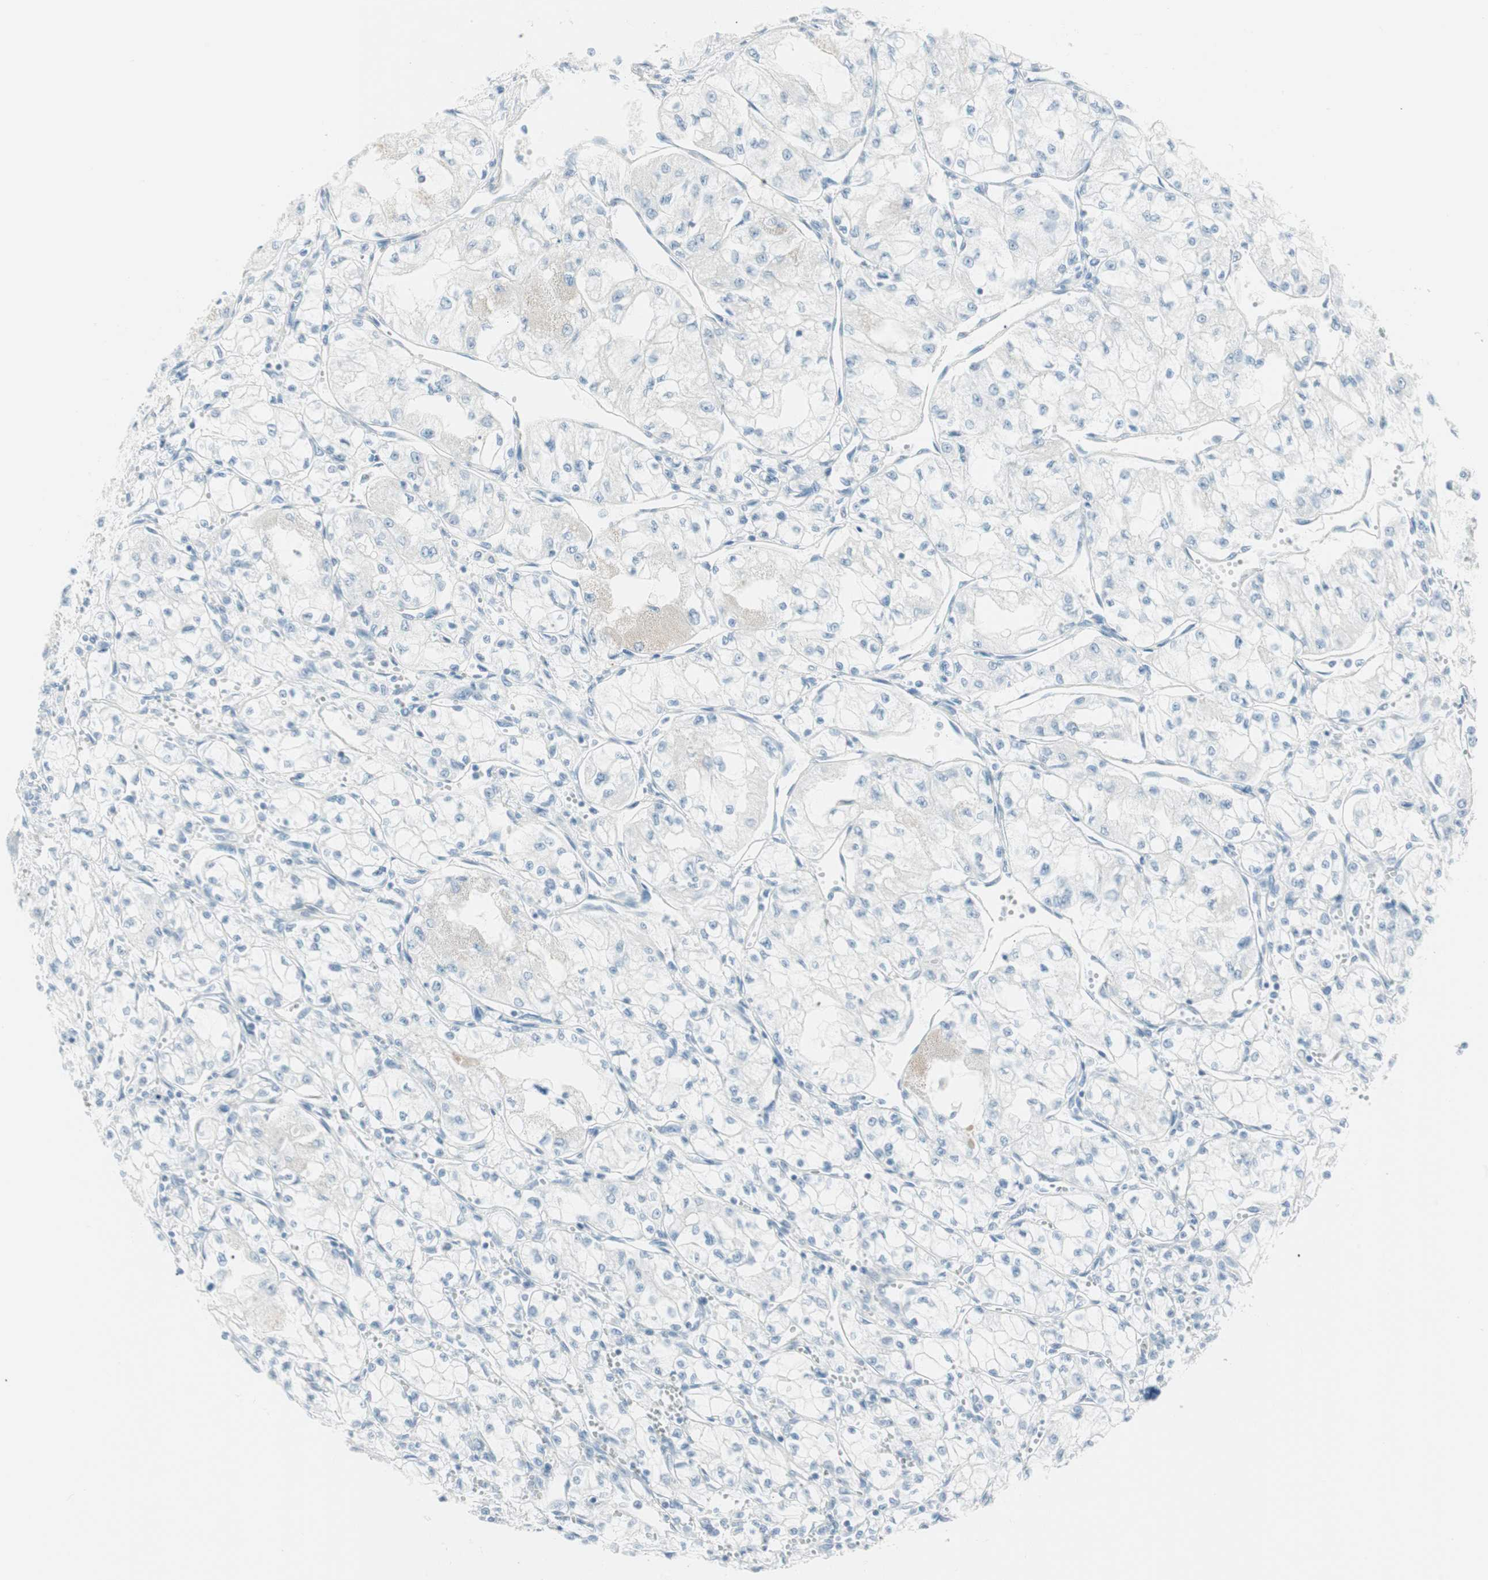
{"staining": {"intensity": "negative", "quantity": "none", "location": "none"}, "tissue": "renal cancer", "cell_type": "Tumor cells", "image_type": "cancer", "snomed": [{"axis": "morphology", "description": "Normal tissue, NOS"}, {"axis": "morphology", "description": "Adenocarcinoma, NOS"}, {"axis": "topography", "description": "Kidney"}], "caption": "Immunohistochemistry (IHC) photomicrograph of neoplastic tissue: human renal adenocarcinoma stained with DAB (3,3'-diaminobenzidine) shows no significant protein positivity in tumor cells. The staining was performed using DAB to visualize the protein expression in brown, while the nuclei were stained in blue with hematoxylin (Magnification: 20x).", "gene": "ITLN2", "patient": {"sex": "male", "age": 59}}